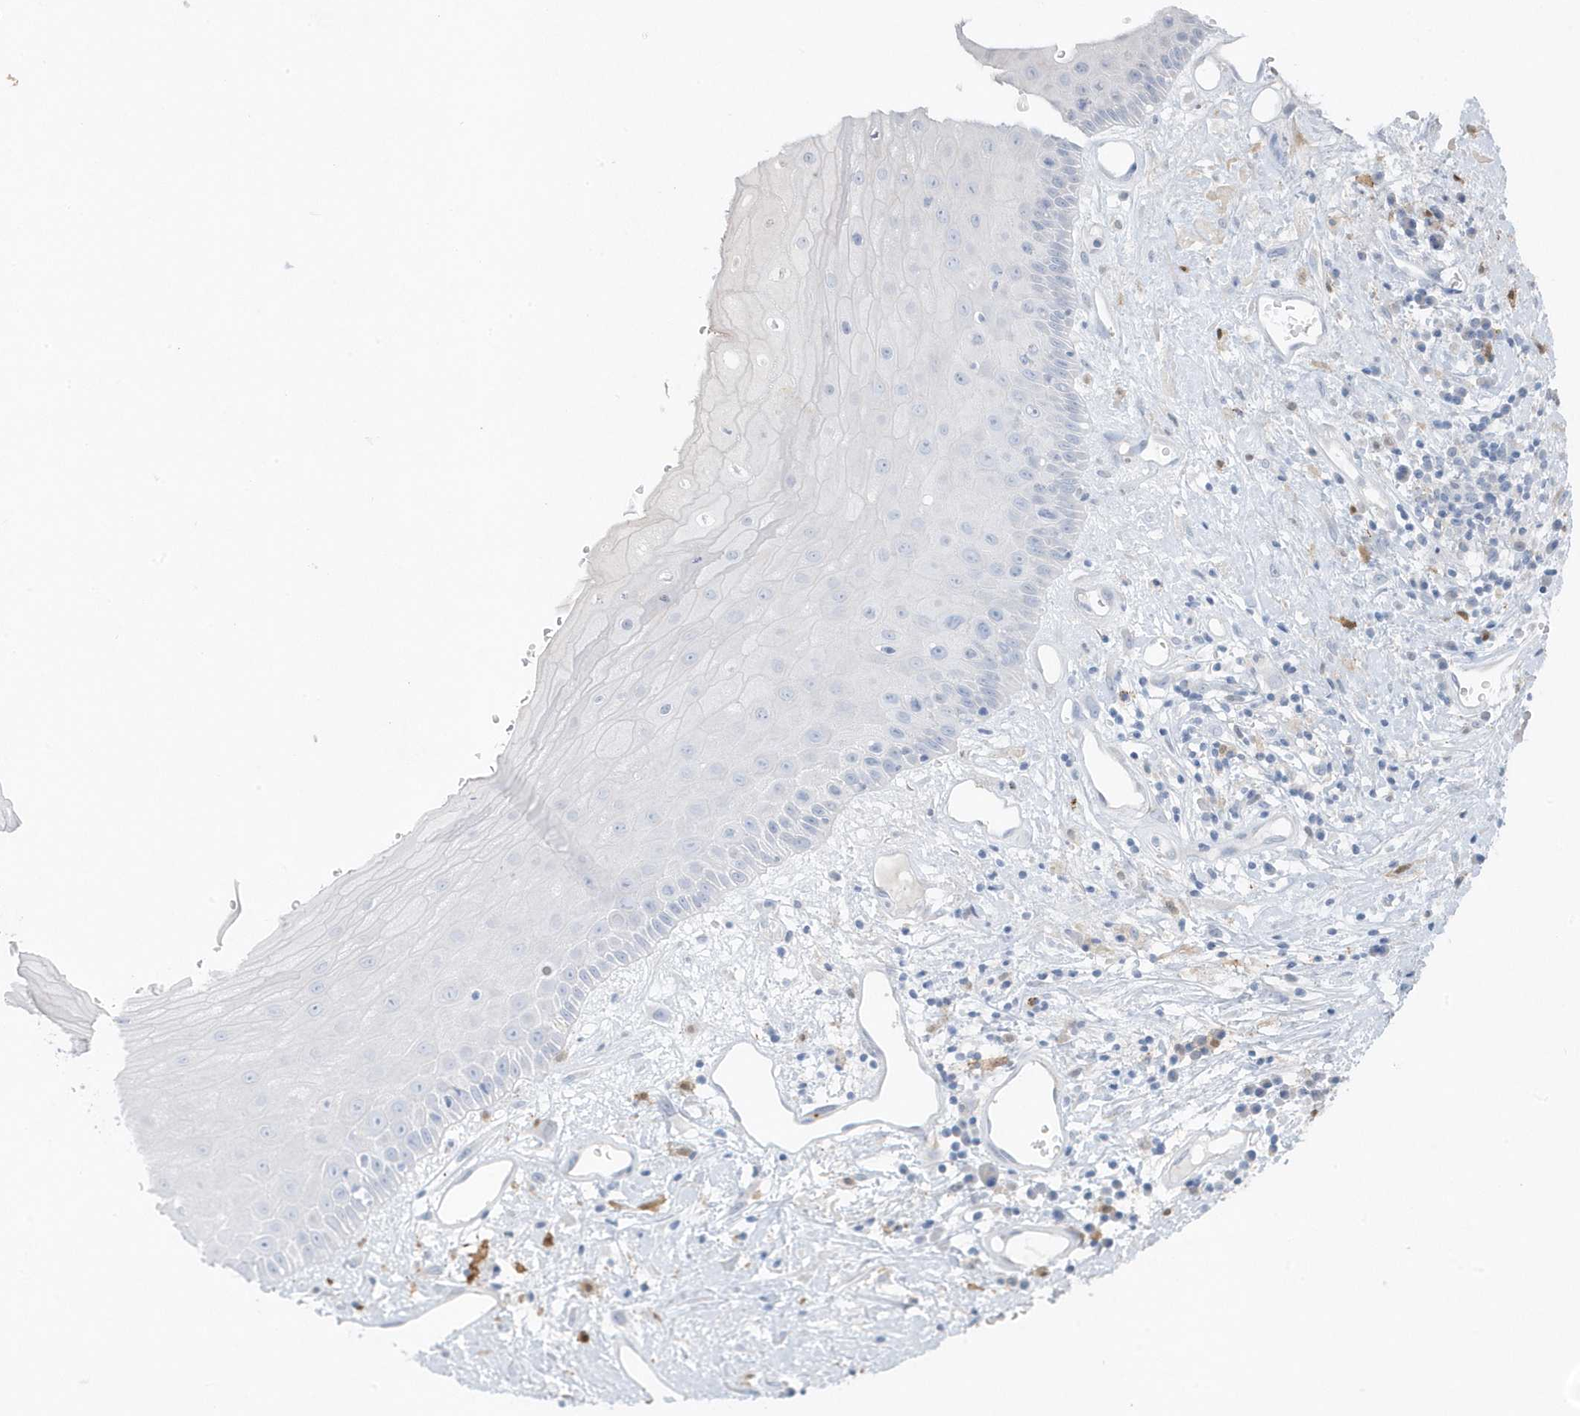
{"staining": {"intensity": "negative", "quantity": "none", "location": "none"}, "tissue": "oral mucosa", "cell_type": "Squamous epithelial cells", "image_type": "normal", "snomed": [{"axis": "morphology", "description": "Normal tissue, NOS"}, {"axis": "topography", "description": "Oral tissue"}], "caption": "DAB immunohistochemical staining of benign oral mucosa exhibits no significant staining in squamous epithelial cells.", "gene": "FAM98A", "patient": {"sex": "female", "age": 76}}